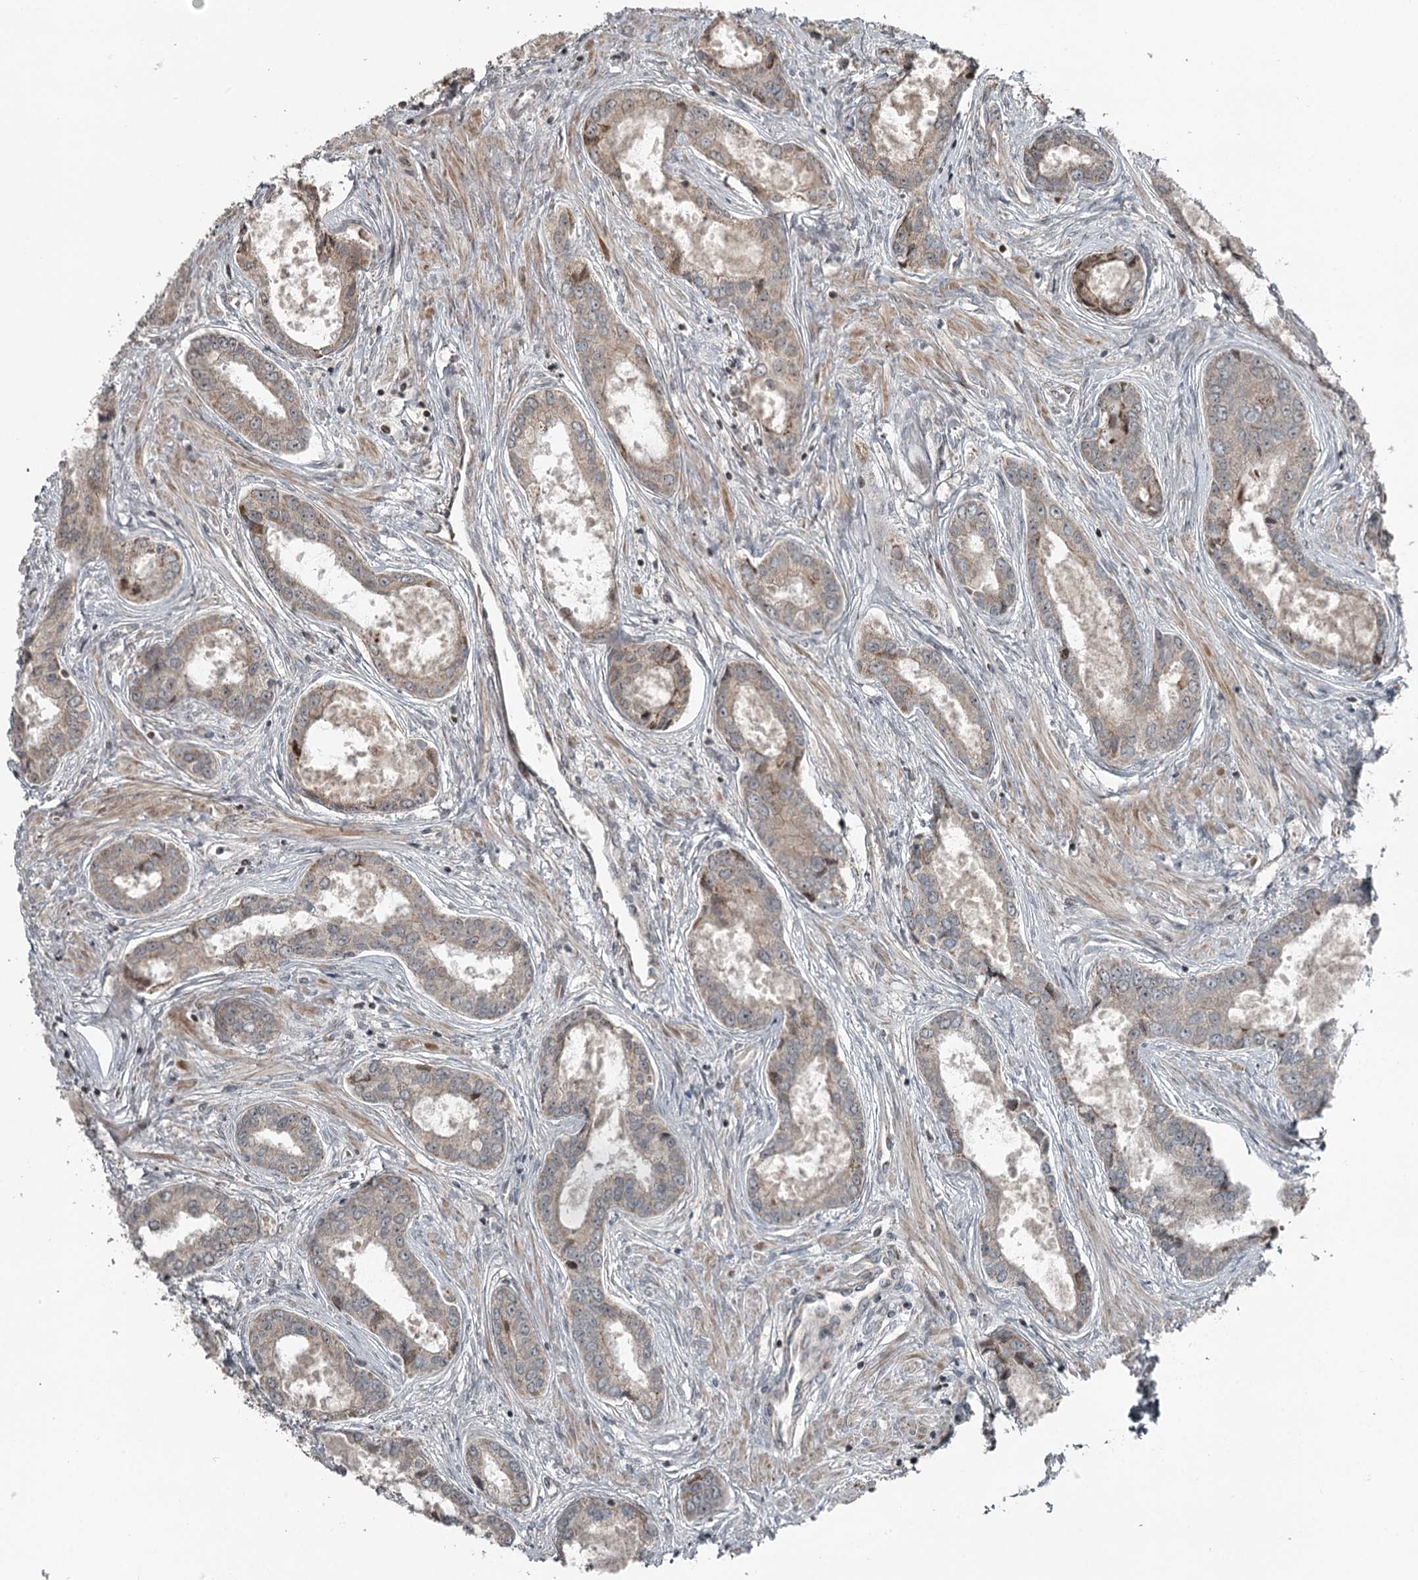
{"staining": {"intensity": "weak", "quantity": "25%-75%", "location": "cytoplasmic/membranous"}, "tissue": "prostate cancer", "cell_type": "Tumor cells", "image_type": "cancer", "snomed": [{"axis": "morphology", "description": "Adenocarcinoma, Low grade"}, {"axis": "topography", "description": "Prostate"}], "caption": "Weak cytoplasmic/membranous staining for a protein is appreciated in approximately 25%-75% of tumor cells of prostate cancer (adenocarcinoma (low-grade)) using IHC.", "gene": "RASSF8", "patient": {"sex": "male", "age": 68}}